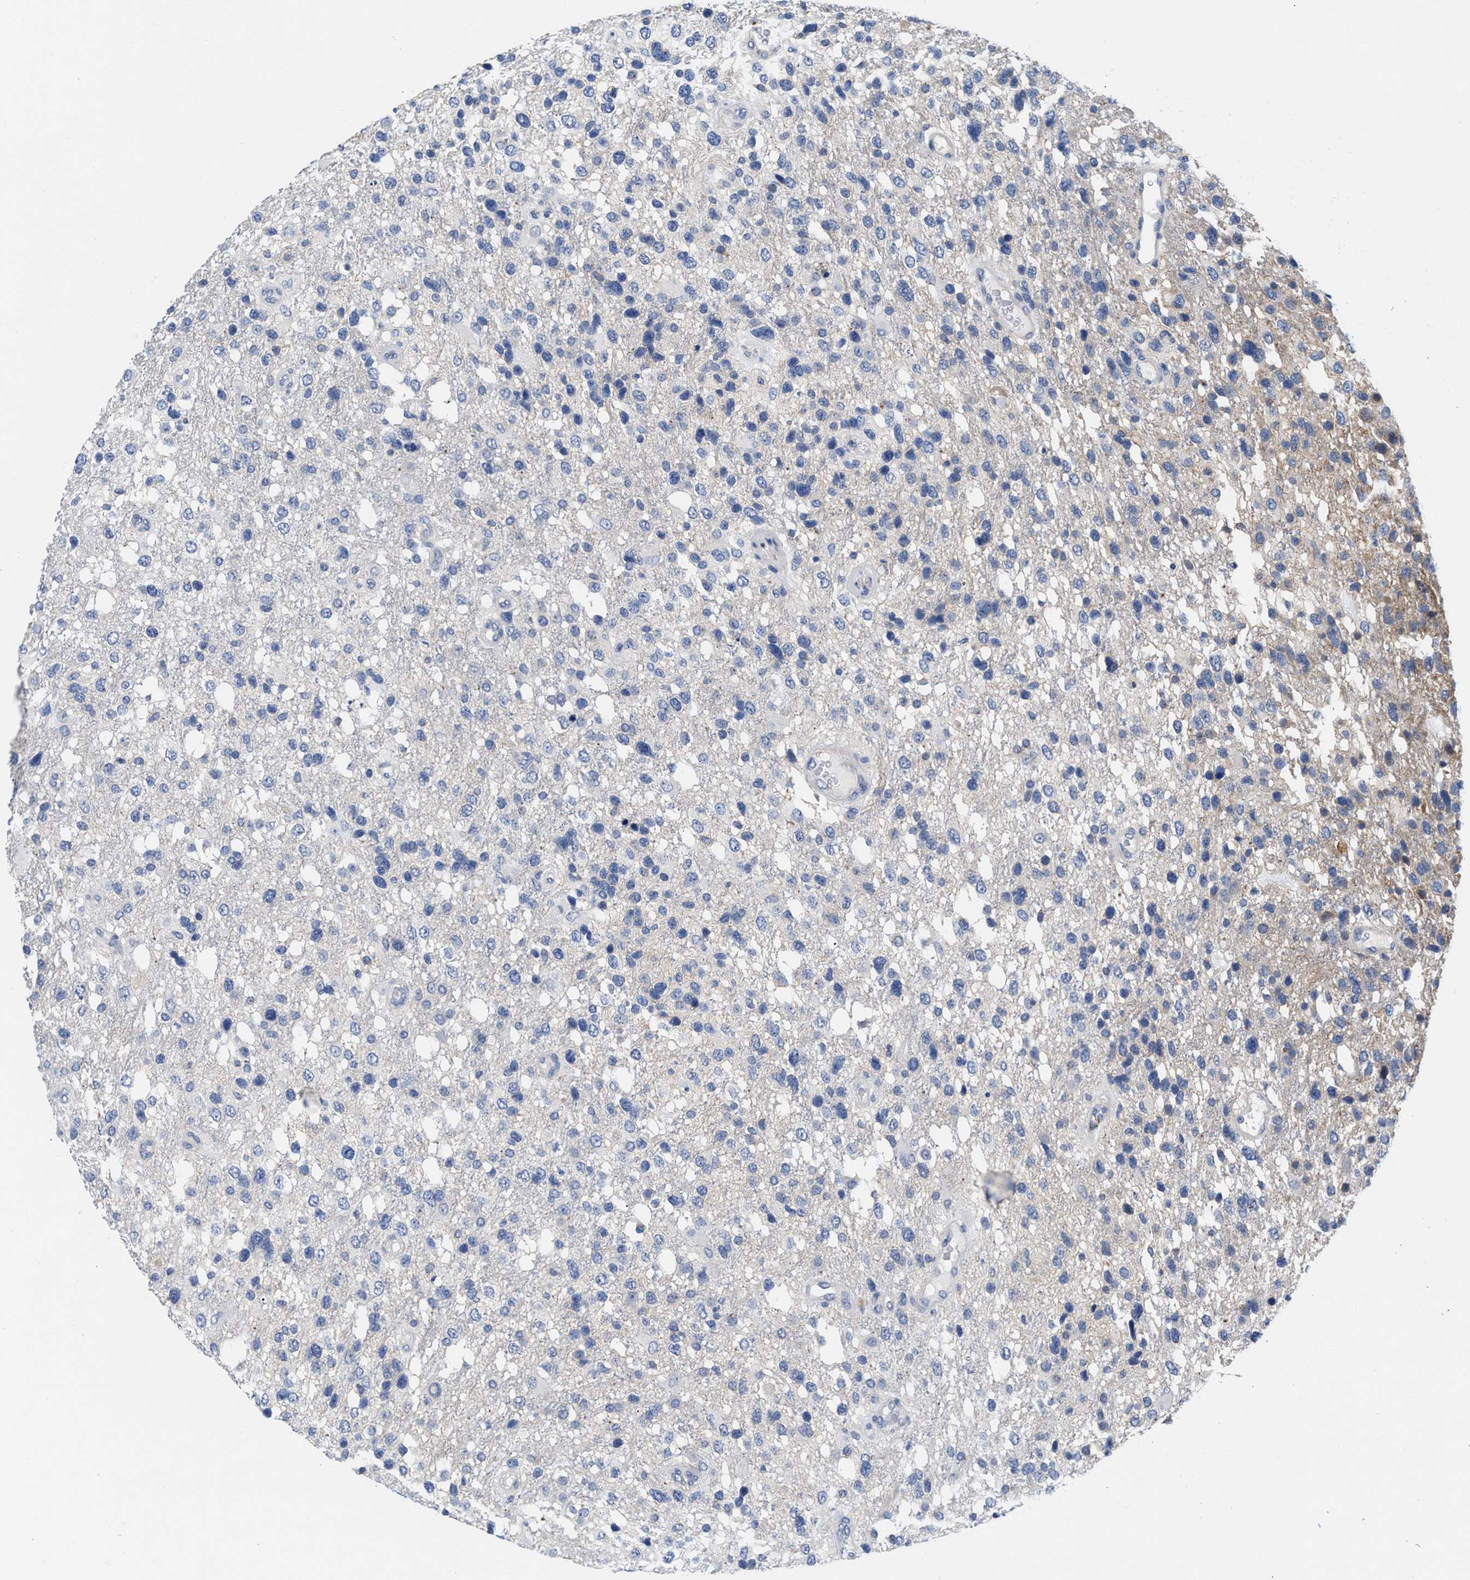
{"staining": {"intensity": "negative", "quantity": "none", "location": "none"}, "tissue": "glioma", "cell_type": "Tumor cells", "image_type": "cancer", "snomed": [{"axis": "morphology", "description": "Glioma, malignant, High grade"}, {"axis": "topography", "description": "Brain"}], "caption": "Photomicrograph shows no protein expression in tumor cells of high-grade glioma (malignant) tissue. (Brightfield microscopy of DAB (3,3'-diaminobenzidine) immunohistochemistry at high magnification).", "gene": "ACTL7B", "patient": {"sex": "female", "age": 58}}